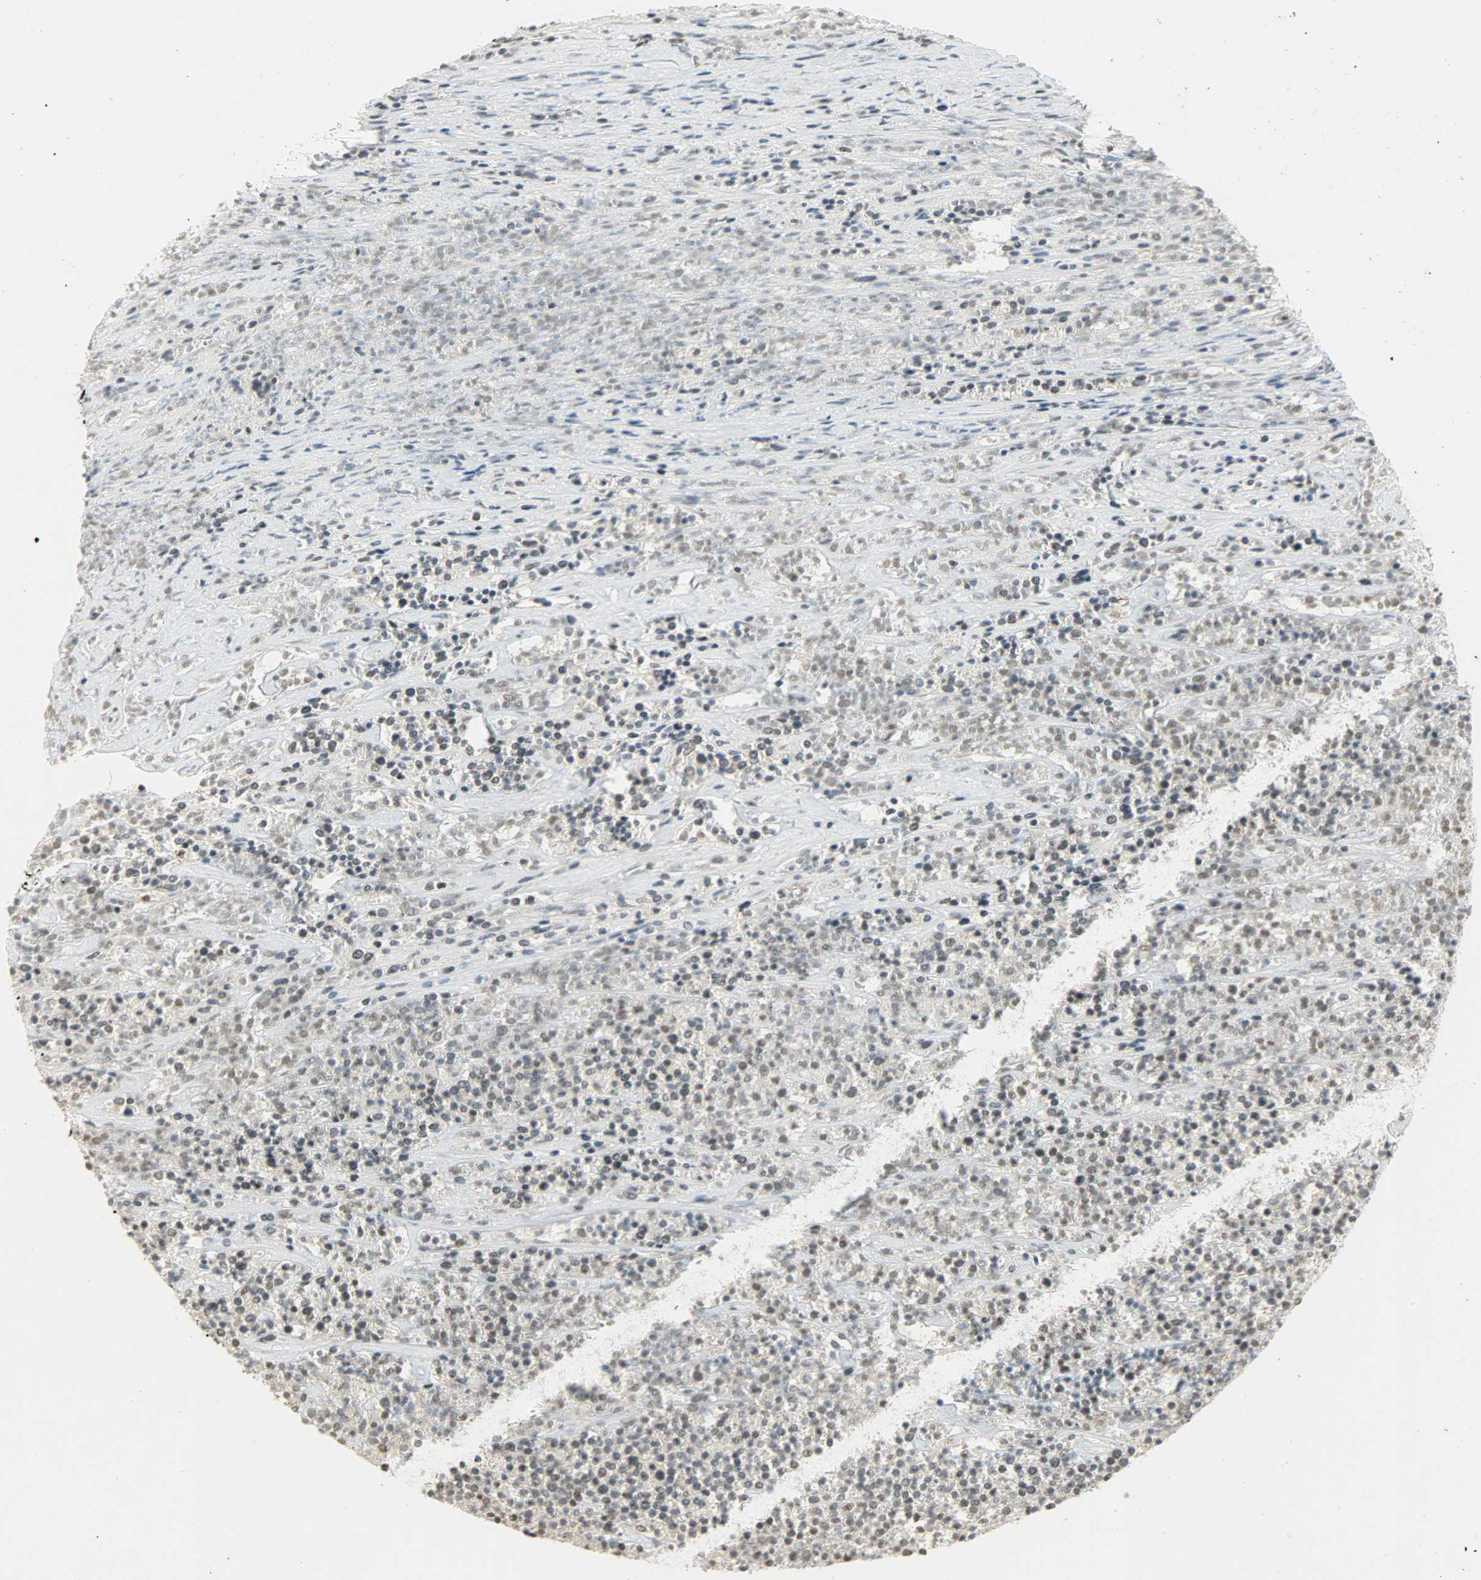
{"staining": {"intensity": "weak", "quantity": "25%-75%", "location": "nuclear"}, "tissue": "lymphoma", "cell_type": "Tumor cells", "image_type": "cancer", "snomed": [{"axis": "morphology", "description": "Malignant lymphoma, non-Hodgkin's type, High grade"}, {"axis": "topography", "description": "Lymph node"}], "caption": "A brown stain highlights weak nuclear positivity of a protein in lymphoma tumor cells.", "gene": "SMARCA5", "patient": {"sex": "female", "age": 73}}